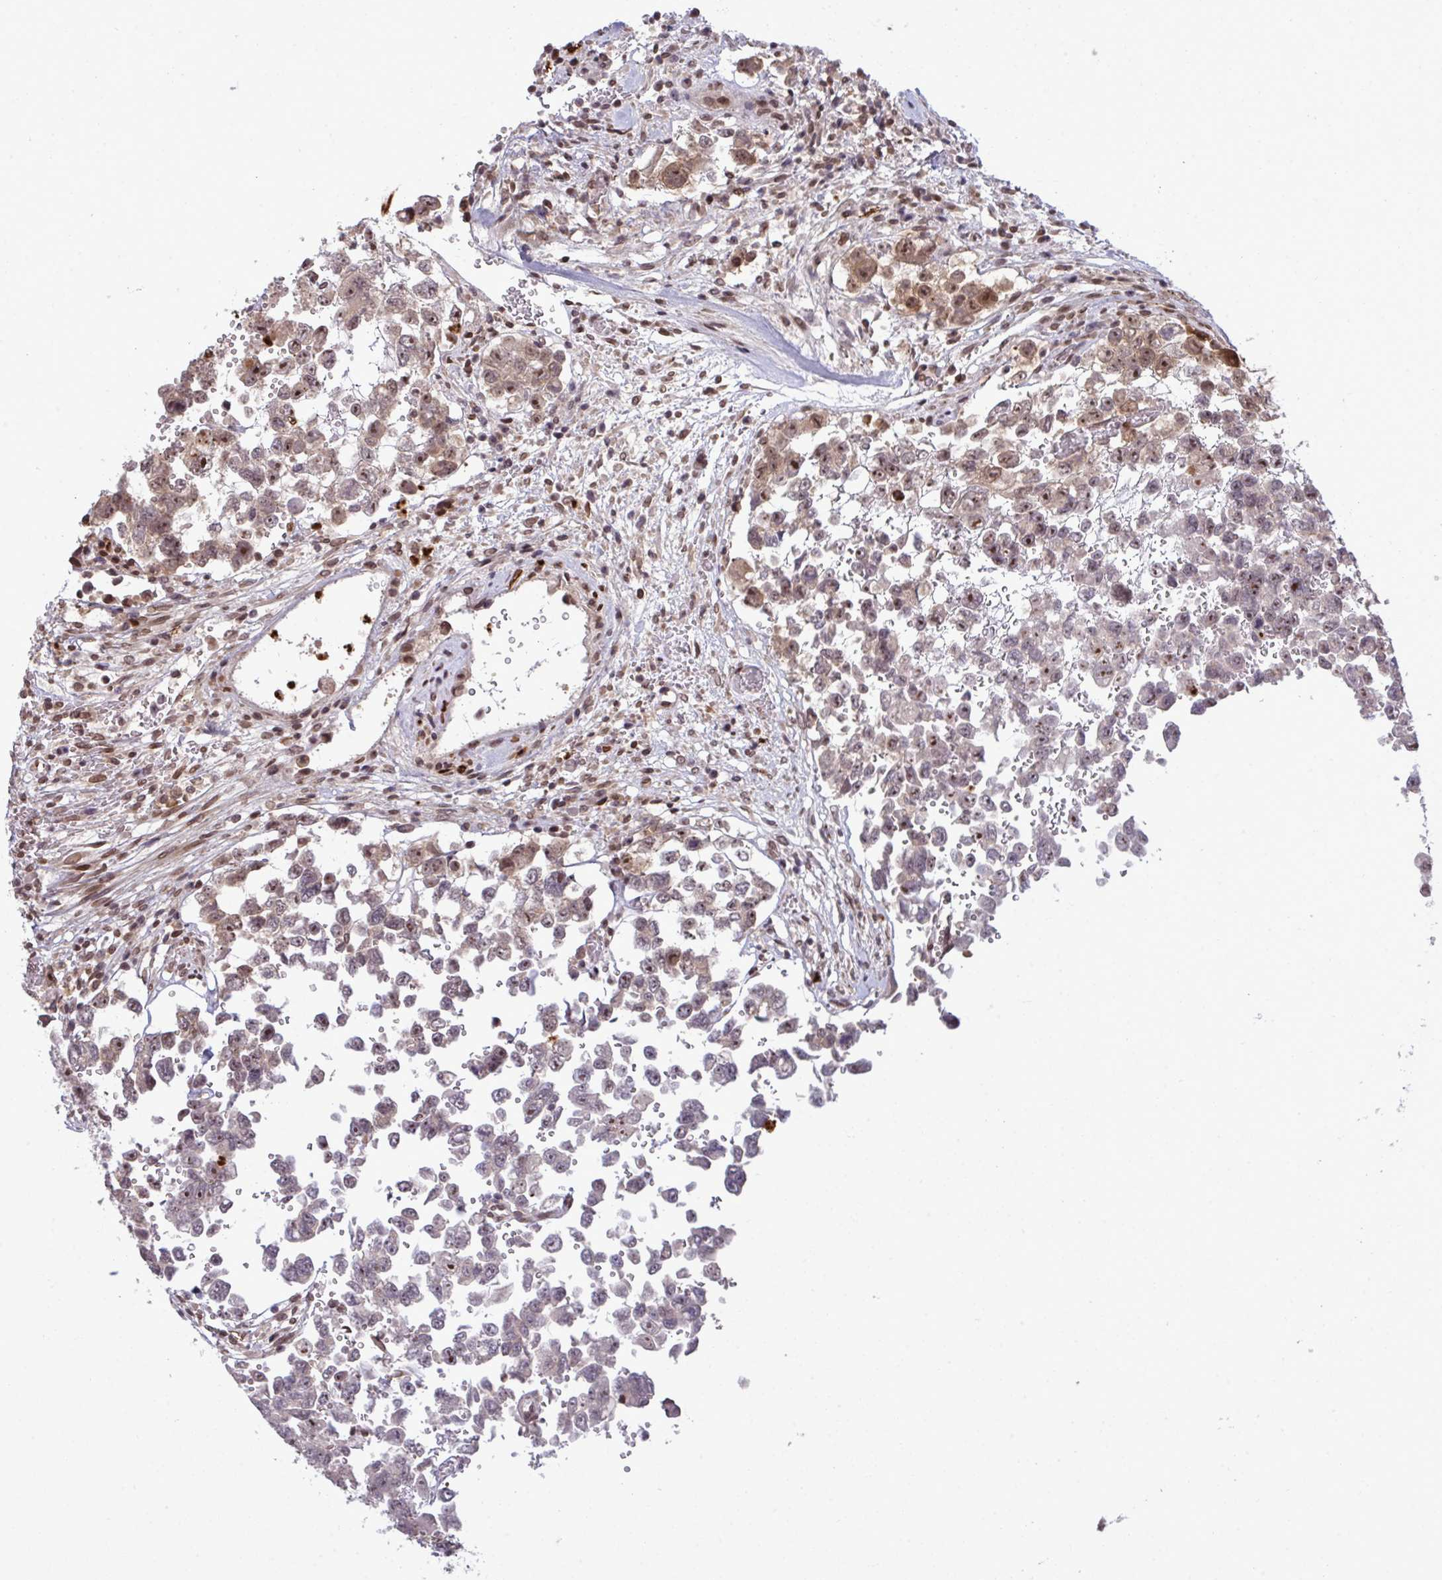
{"staining": {"intensity": "strong", "quantity": "25%-75%", "location": "cytoplasmic/membranous,nuclear"}, "tissue": "testis cancer", "cell_type": "Tumor cells", "image_type": "cancer", "snomed": [{"axis": "morphology", "description": "Carcinoma, Embryonal, NOS"}, {"axis": "topography", "description": "Testis"}], "caption": "This is a histology image of immunohistochemistry staining of testis cancer (embryonal carcinoma), which shows strong staining in the cytoplasmic/membranous and nuclear of tumor cells.", "gene": "UXT", "patient": {"sex": "male", "age": 18}}